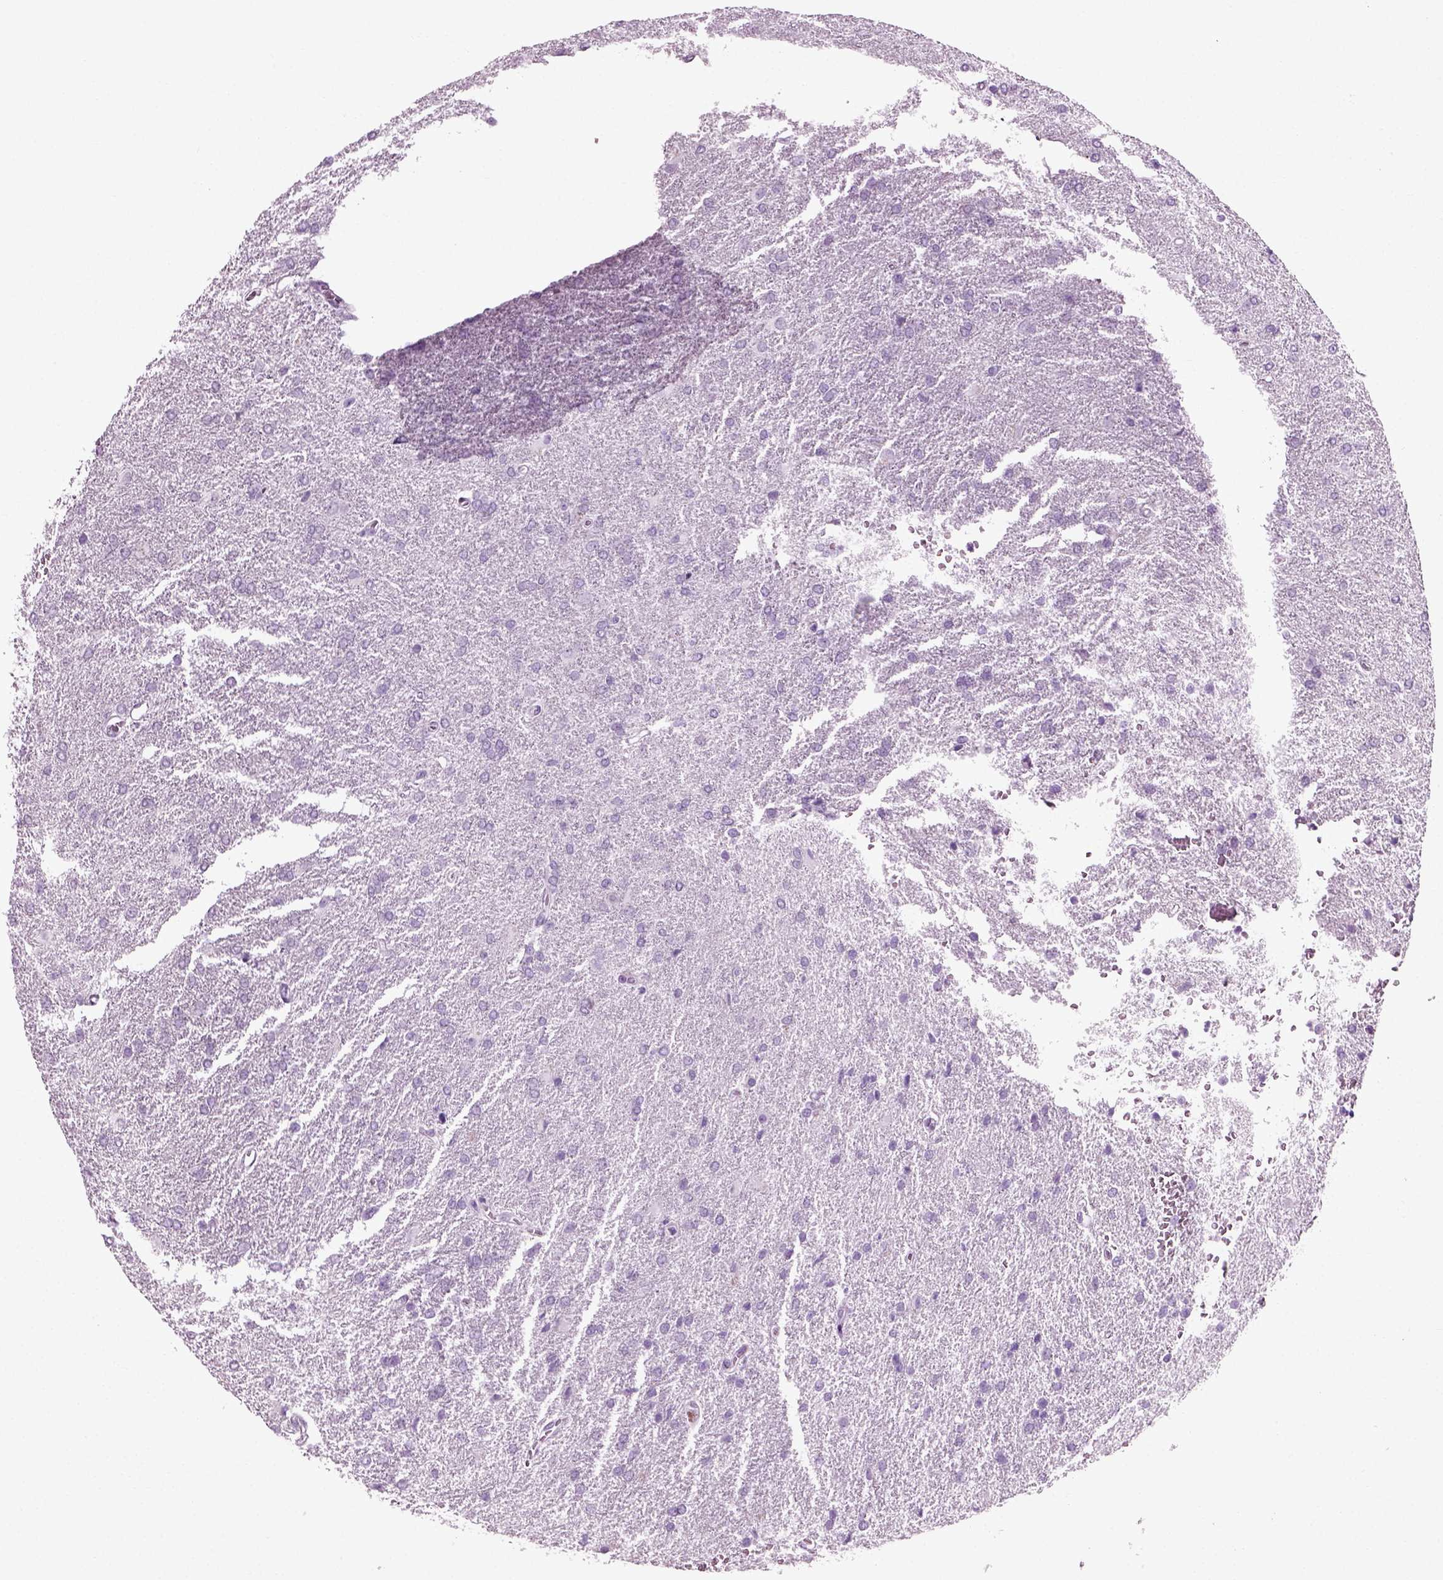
{"staining": {"intensity": "negative", "quantity": "none", "location": "none"}, "tissue": "glioma", "cell_type": "Tumor cells", "image_type": "cancer", "snomed": [{"axis": "morphology", "description": "Glioma, malignant, High grade"}, {"axis": "topography", "description": "Brain"}], "caption": "A high-resolution image shows immunohistochemistry (IHC) staining of high-grade glioma (malignant), which demonstrates no significant positivity in tumor cells.", "gene": "SLC26A8", "patient": {"sex": "male", "age": 68}}